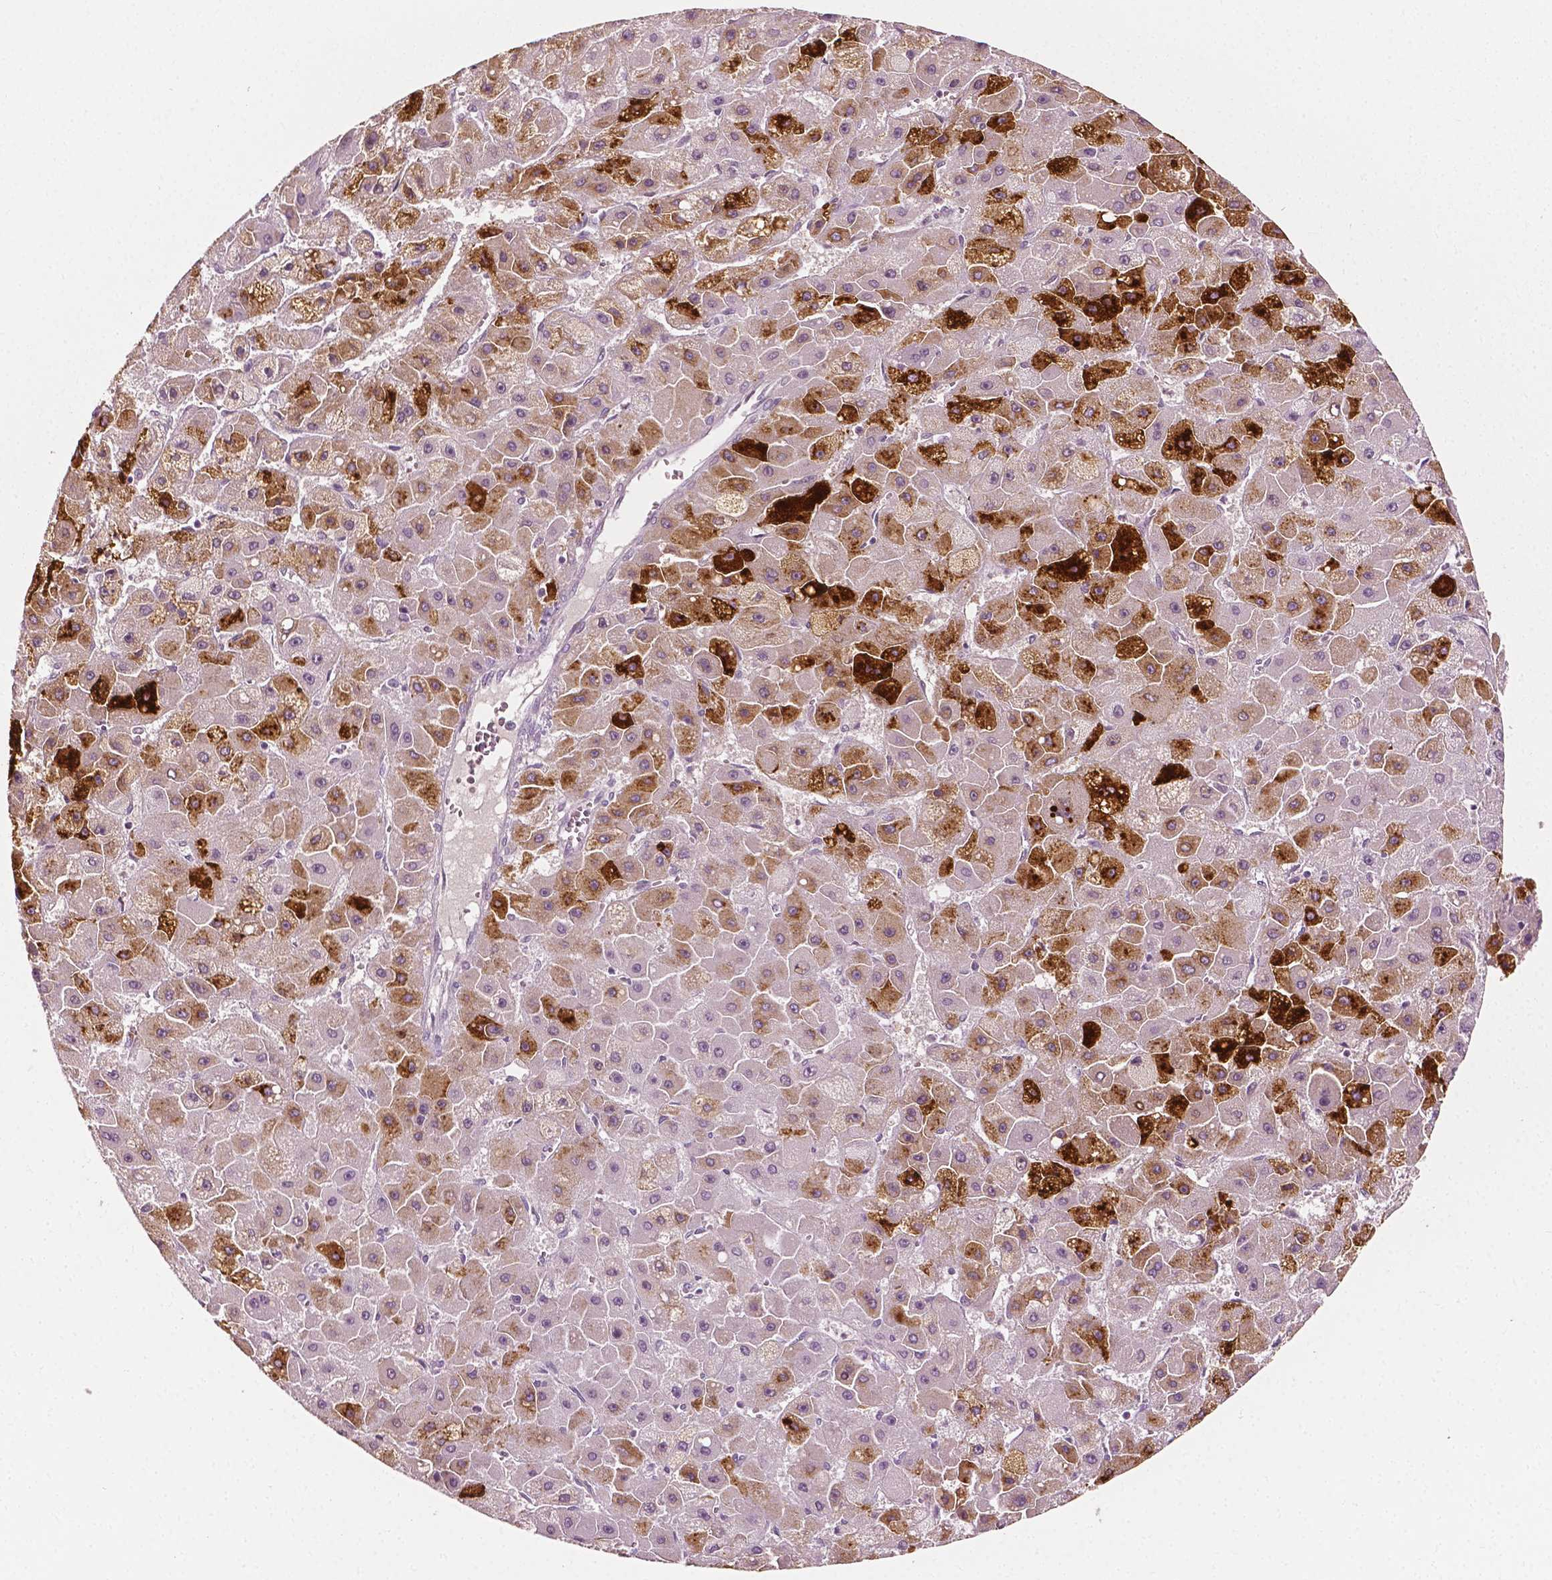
{"staining": {"intensity": "moderate", "quantity": "<25%", "location": "cytoplasmic/membranous"}, "tissue": "liver cancer", "cell_type": "Tumor cells", "image_type": "cancer", "snomed": [{"axis": "morphology", "description": "Carcinoma, Hepatocellular, NOS"}, {"axis": "topography", "description": "Liver"}], "caption": "Protein staining displays moderate cytoplasmic/membranous expression in approximately <25% of tumor cells in liver hepatocellular carcinoma. The protein of interest is stained brown, and the nuclei are stained in blue (DAB (3,3'-diaminobenzidine) IHC with brightfield microscopy, high magnification).", "gene": "APOA4", "patient": {"sex": "female", "age": 25}}